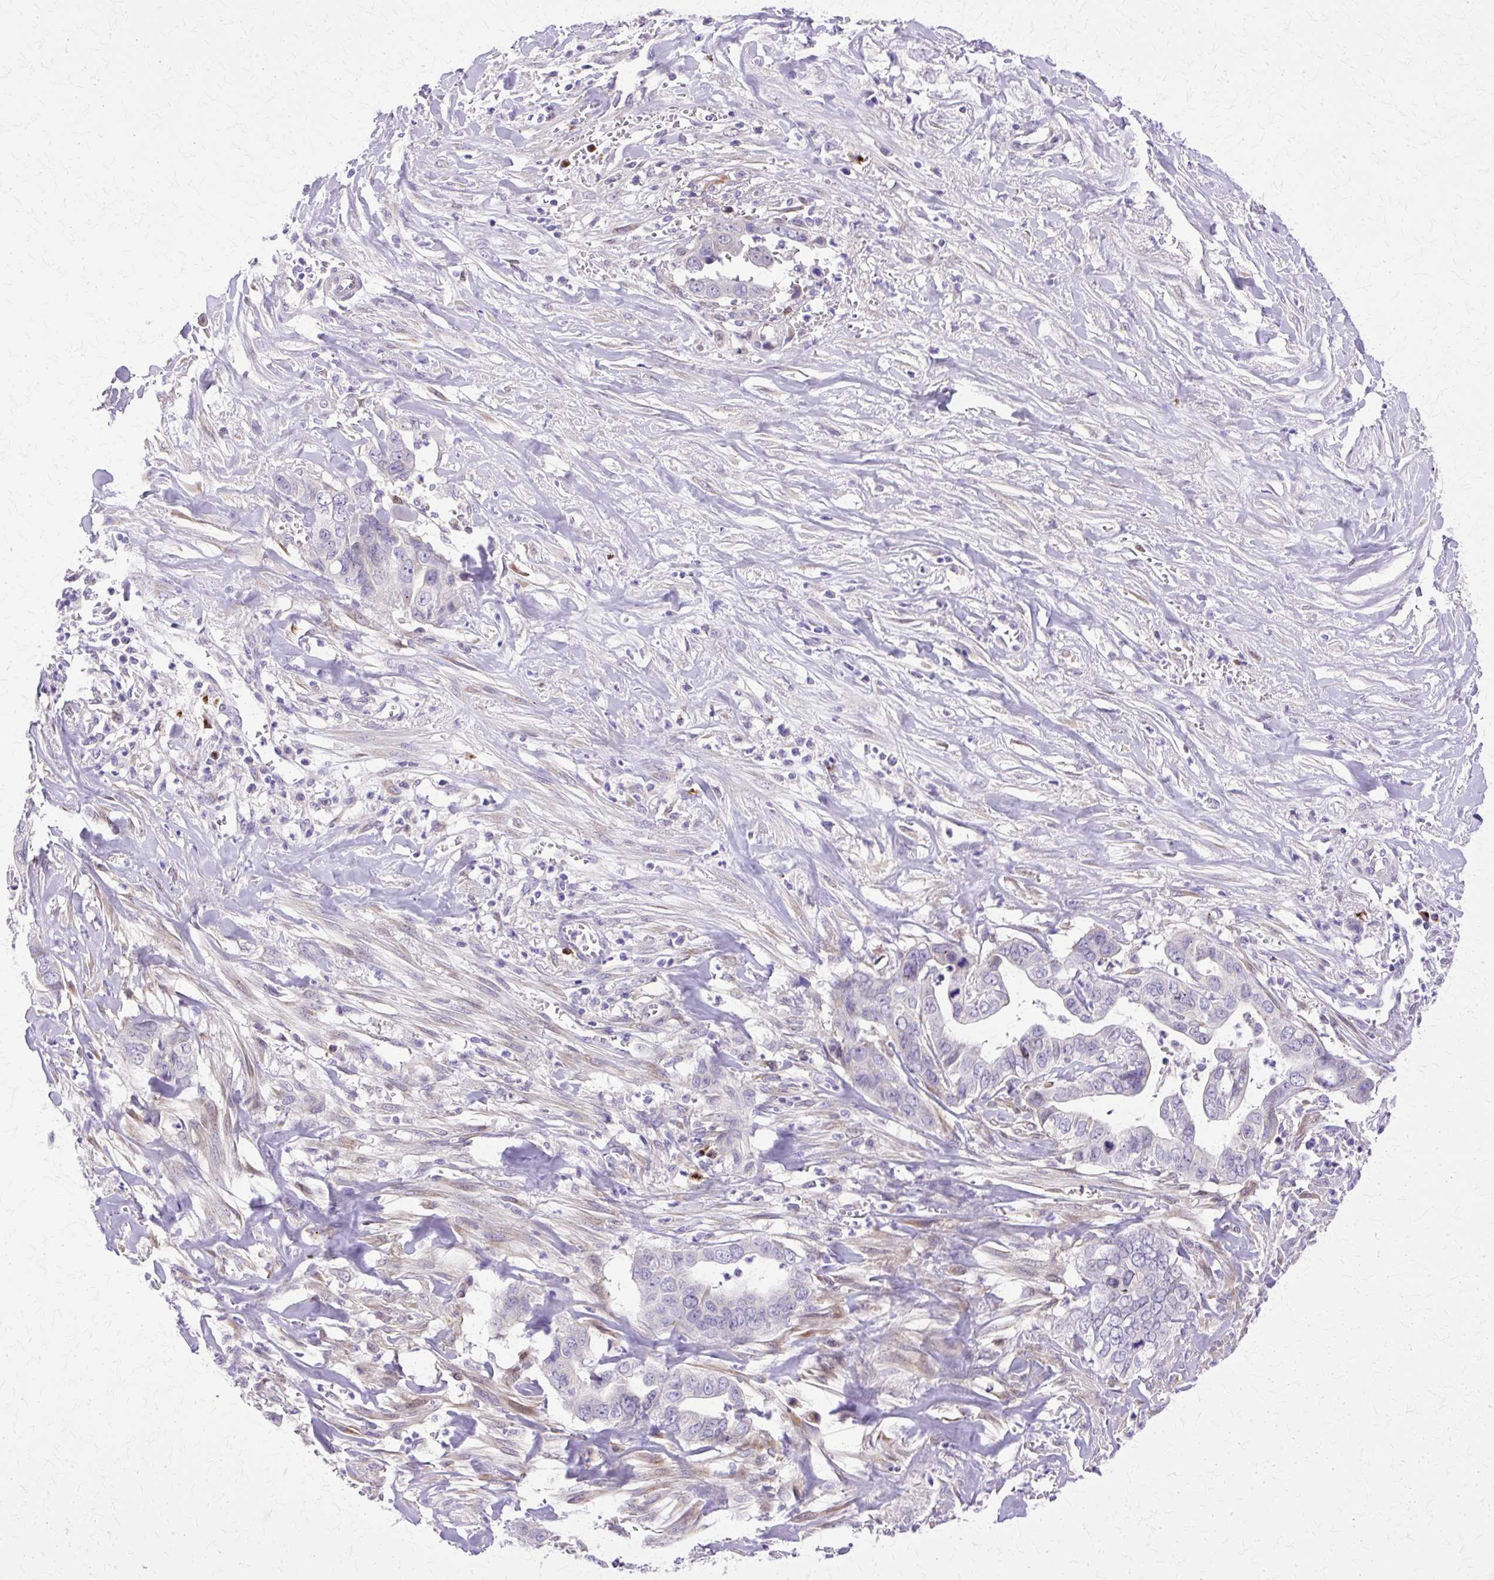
{"staining": {"intensity": "negative", "quantity": "none", "location": "none"}, "tissue": "liver cancer", "cell_type": "Tumor cells", "image_type": "cancer", "snomed": [{"axis": "morphology", "description": "Cholangiocarcinoma"}, {"axis": "topography", "description": "Liver"}], "caption": "IHC of liver cancer (cholangiocarcinoma) demonstrates no staining in tumor cells. Brightfield microscopy of IHC stained with DAB (brown) and hematoxylin (blue), captured at high magnification.", "gene": "TBC1D3G", "patient": {"sex": "female", "age": 79}}